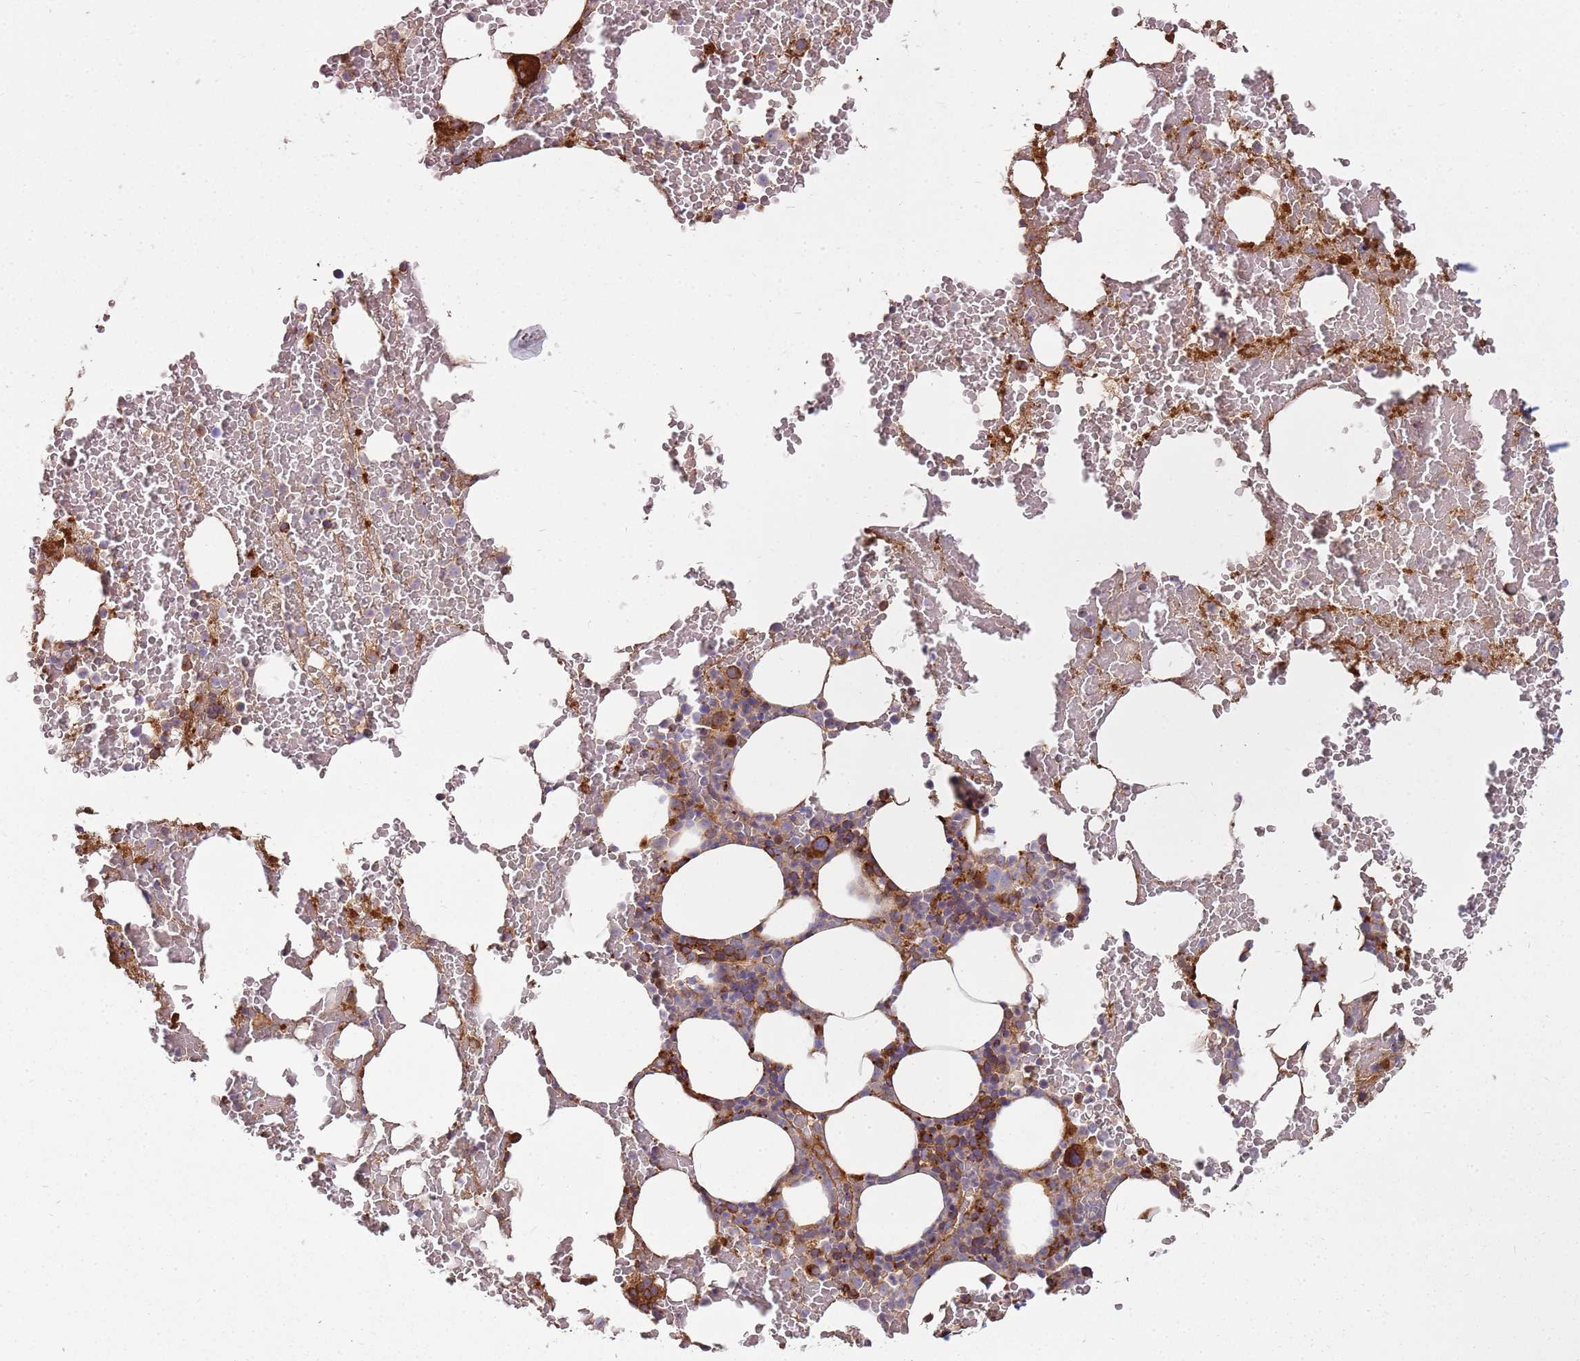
{"staining": {"intensity": "strong", "quantity": "25%-75%", "location": "cytoplasmic/membranous"}, "tissue": "bone marrow", "cell_type": "Hematopoietic cells", "image_type": "normal", "snomed": [{"axis": "morphology", "description": "Normal tissue, NOS"}, {"axis": "morphology", "description": "Inflammation, NOS"}, {"axis": "topography", "description": "Bone marrow"}], "caption": "IHC of normal human bone marrow shows high levels of strong cytoplasmic/membranous expression in approximately 25%-75% of hematopoietic cells. (DAB (3,3'-diaminobenzidine) IHC with brightfield microscopy, high magnification).", "gene": "EMC1", "patient": {"sex": "female", "age": 78}}